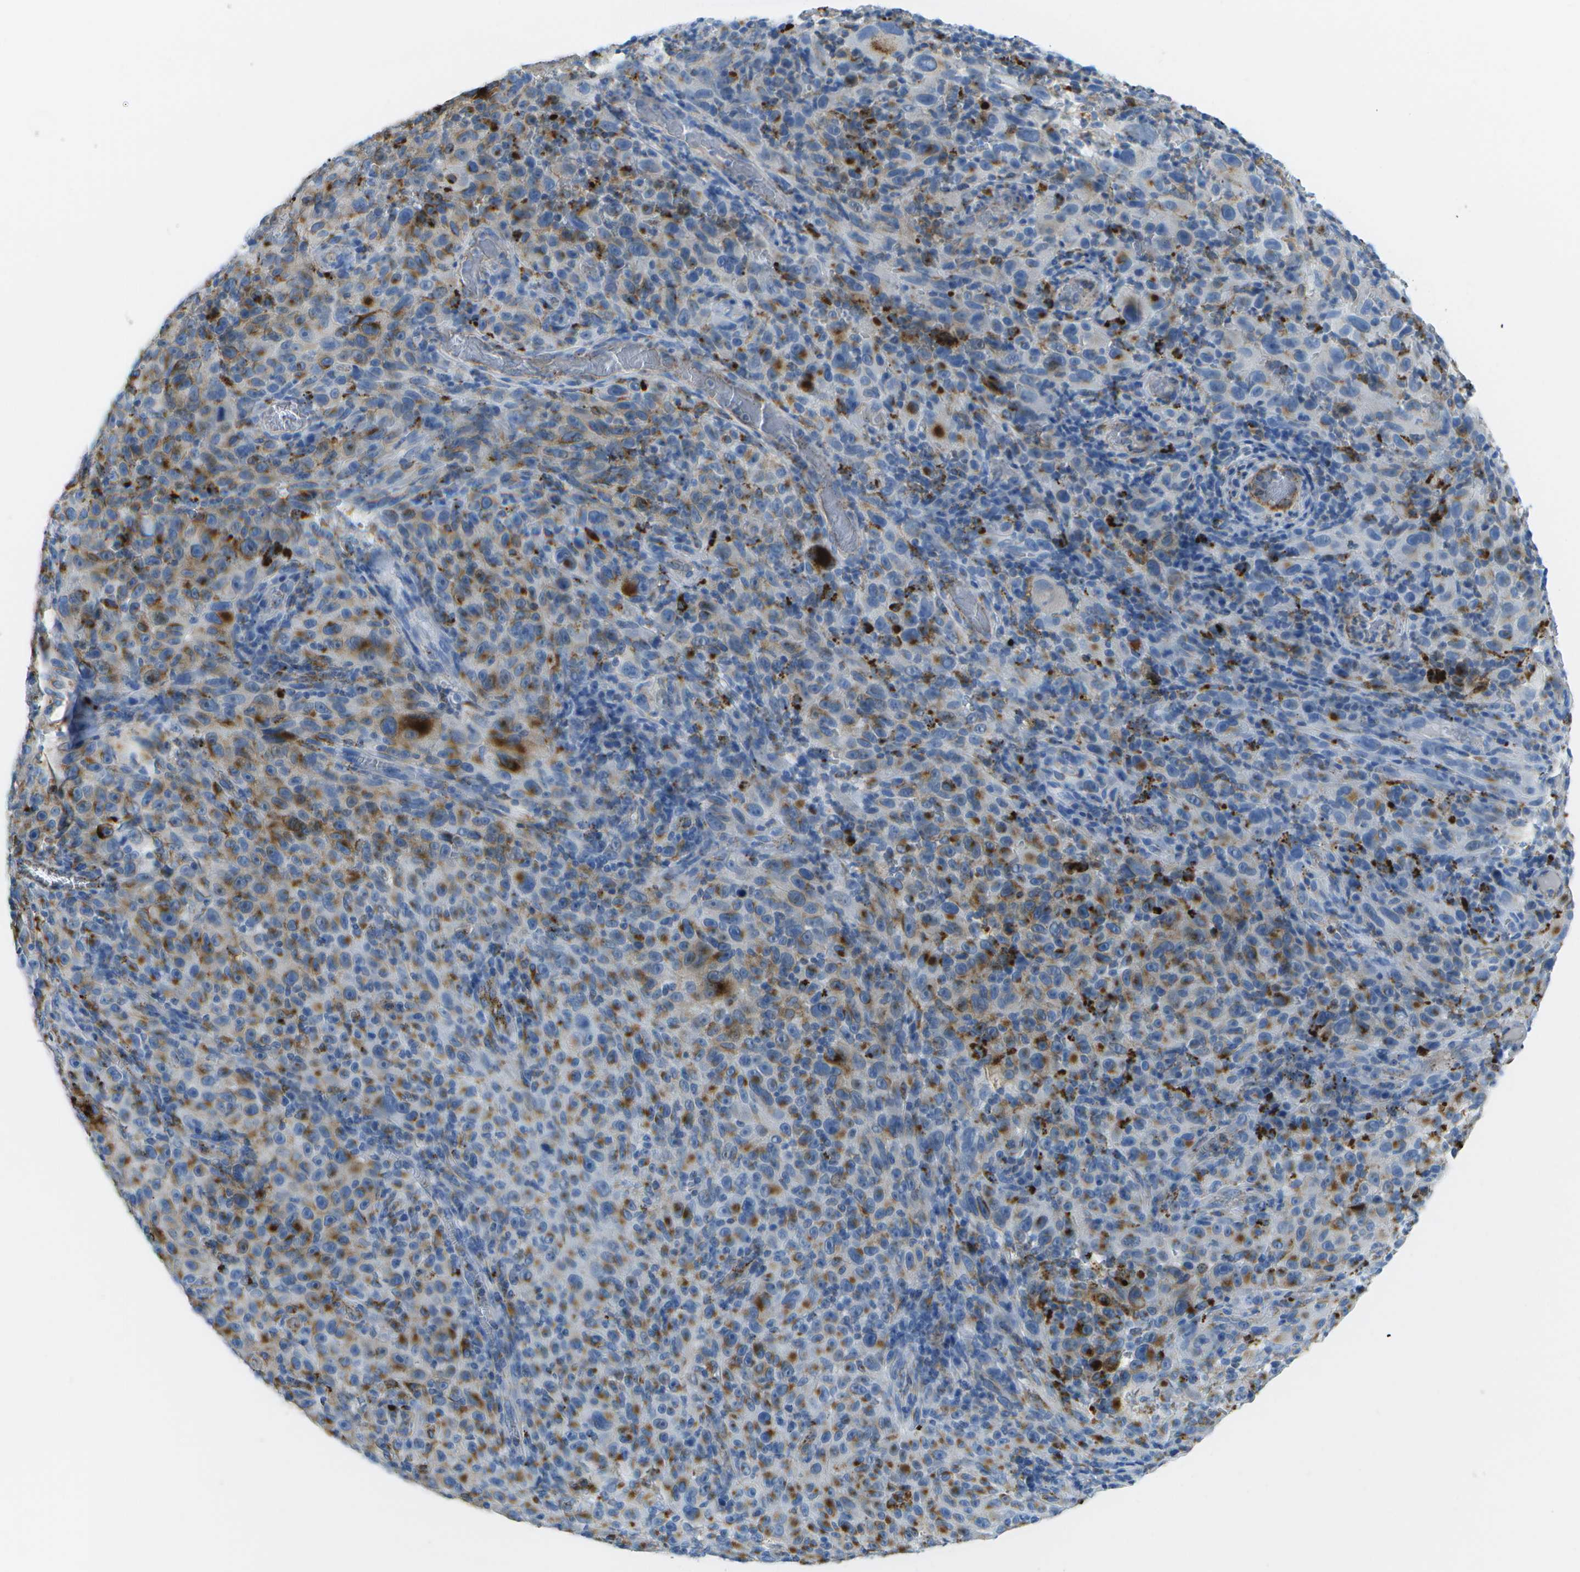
{"staining": {"intensity": "strong", "quantity": "<25%", "location": "cytoplasmic/membranous"}, "tissue": "melanoma", "cell_type": "Tumor cells", "image_type": "cancer", "snomed": [{"axis": "morphology", "description": "Malignant melanoma, NOS"}, {"axis": "topography", "description": "Skin"}], "caption": "IHC histopathology image of human malignant melanoma stained for a protein (brown), which displays medium levels of strong cytoplasmic/membranous expression in approximately <25% of tumor cells.", "gene": "PRCP", "patient": {"sex": "female", "age": 82}}